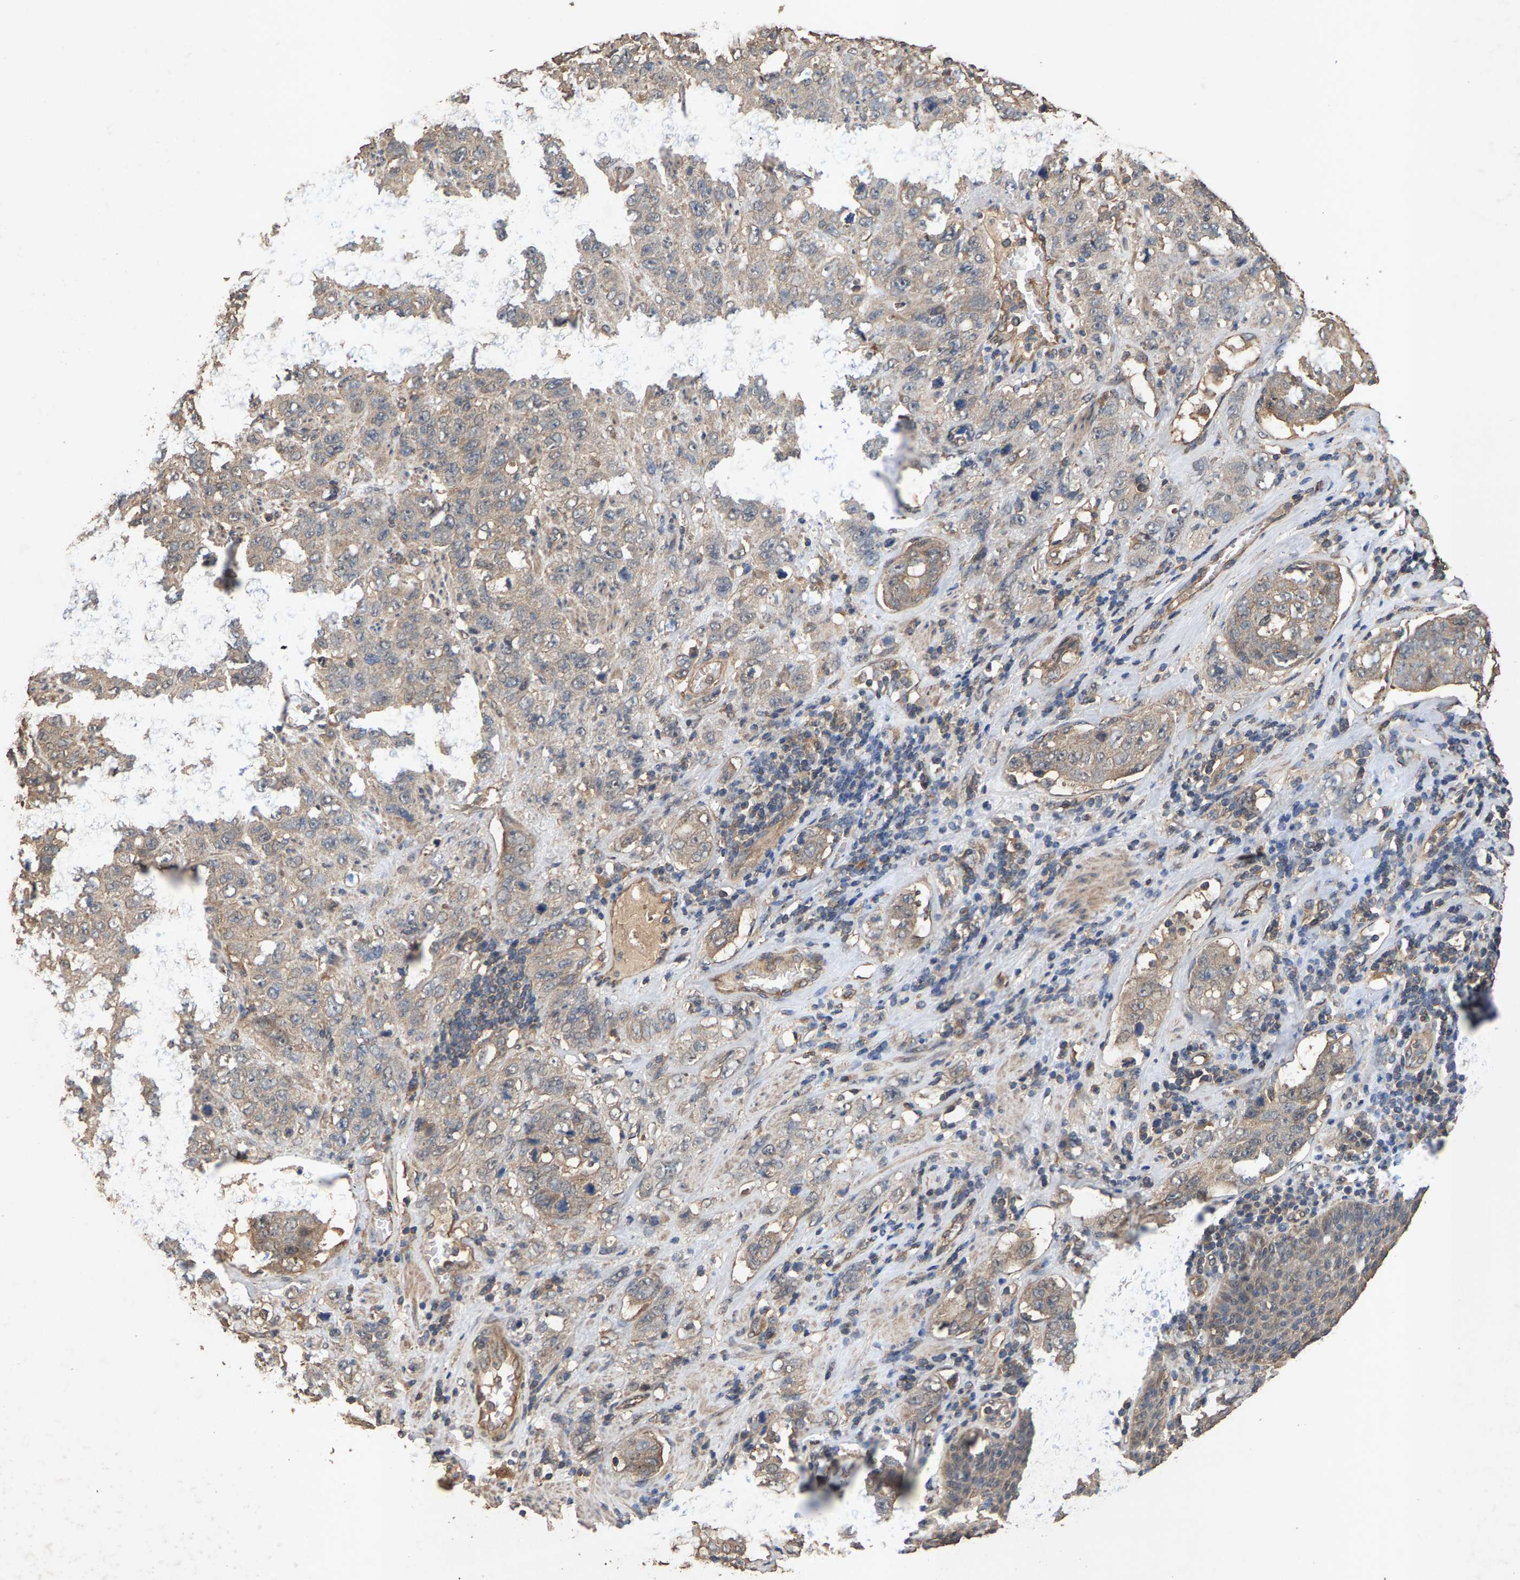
{"staining": {"intensity": "weak", "quantity": "<25%", "location": "cytoplasmic/membranous"}, "tissue": "stomach cancer", "cell_type": "Tumor cells", "image_type": "cancer", "snomed": [{"axis": "morphology", "description": "Adenocarcinoma, NOS"}, {"axis": "topography", "description": "Stomach"}], "caption": "High magnification brightfield microscopy of stomach cancer (adenocarcinoma) stained with DAB (brown) and counterstained with hematoxylin (blue): tumor cells show no significant expression. Brightfield microscopy of immunohistochemistry stained with DAB (3,3'-diaminobenzidine) (brown) and hematoxylin (blue), captured at high magnification.", "gene": "HTRA3", "patient": {"sex": "male", "age": 48}}